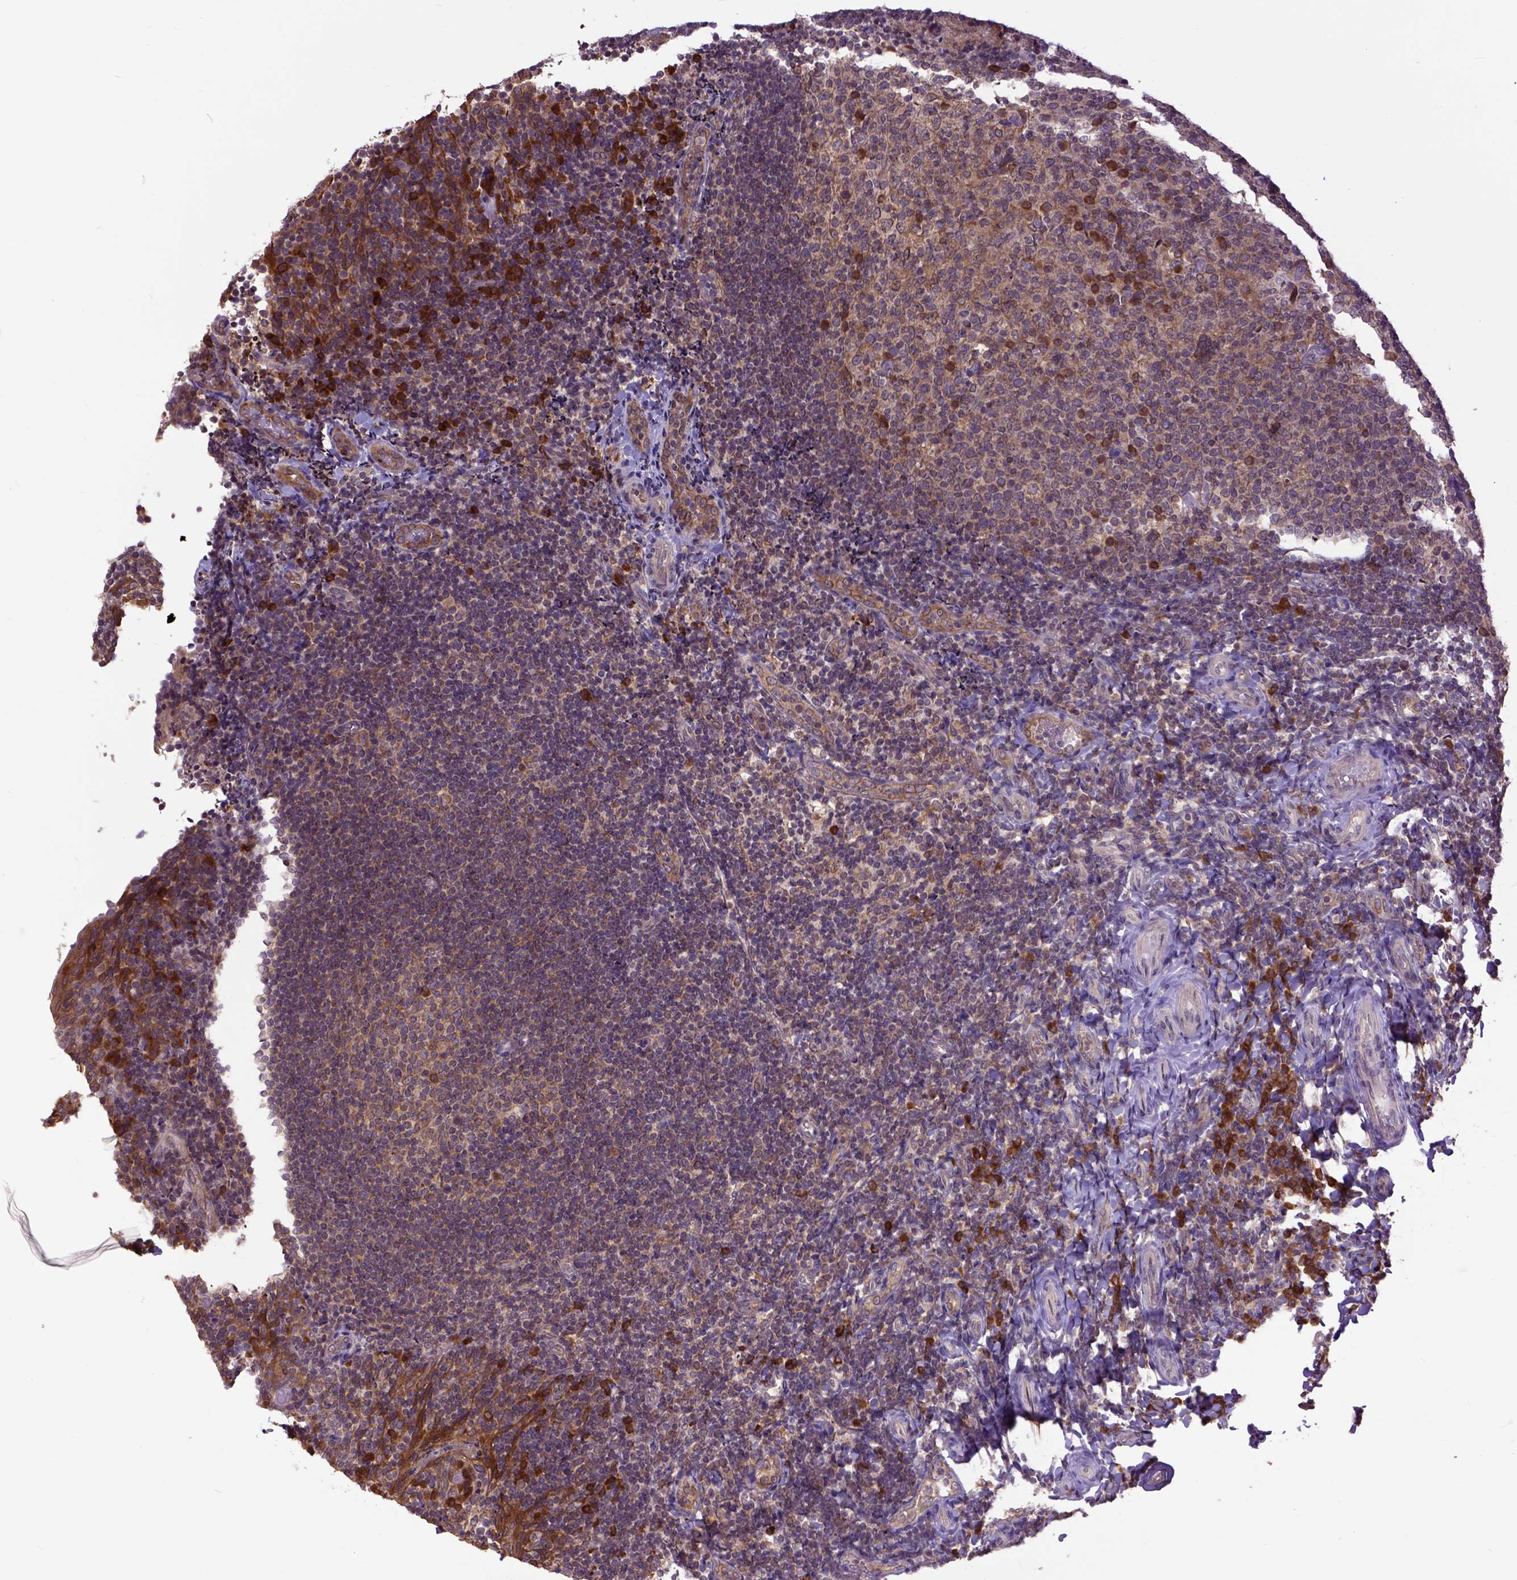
{"staining": {"intensity": "weak", "quantity": ">75%", "location": "cytoplasmic/membranous"}, "tissue": "tonsil", "cell_type": "Germinal center cells", "image_type": "normal", "snomed": [{"axis": "morphology", "description": "Normal tissue, NOS"}, {"axis": "topography", "description": "Tonsil"}], "caption": "A photomicrograph showing weak cytoplasmic/membranous expression in about >75% of germinal center cells in normal tonsil, as visualized by brown immunohistochemical staining.", "gene": "ARL1", "patient": {"sex": "female", "age": 10}}